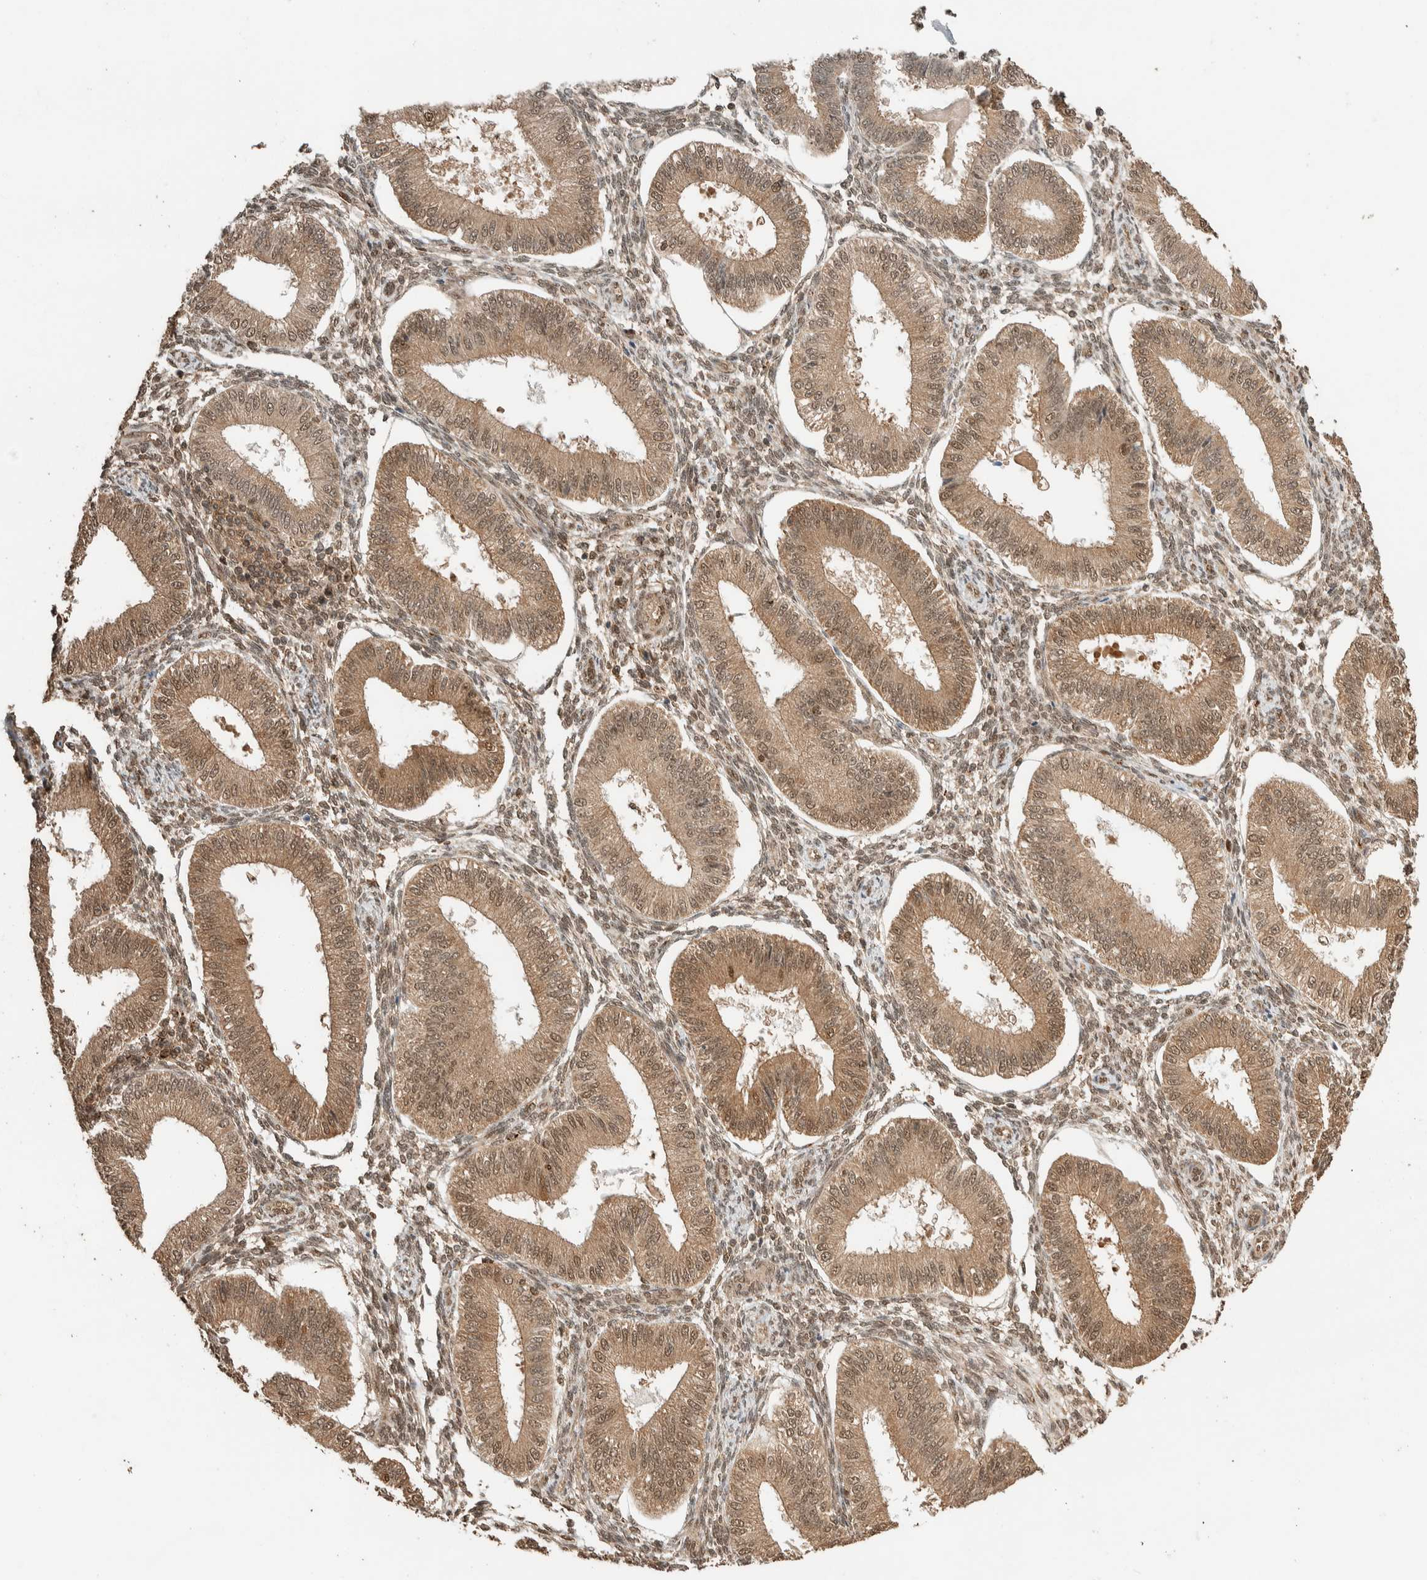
{"staining": {"intensity": "moderate", "quantity": "25%-75%", "location": "nuclear"}, "tissue": "endometrium", "cell_type": "Cells in endometrial stroma", "image_type": "normal", "snomed": [{"axis": "morphology", "description": "Normal tissue, NOS"}, {"axis": "topography", "description": "Endometrium"}], "caption": "This is an image of immunohistochemistry (IHC) staining of unremarkable endometrium, which shows moderate staining in the nuclear of cells in endometrial stroma.", "gene": "ZBTB2", "patient": {"sex": "female", "age": 39}}